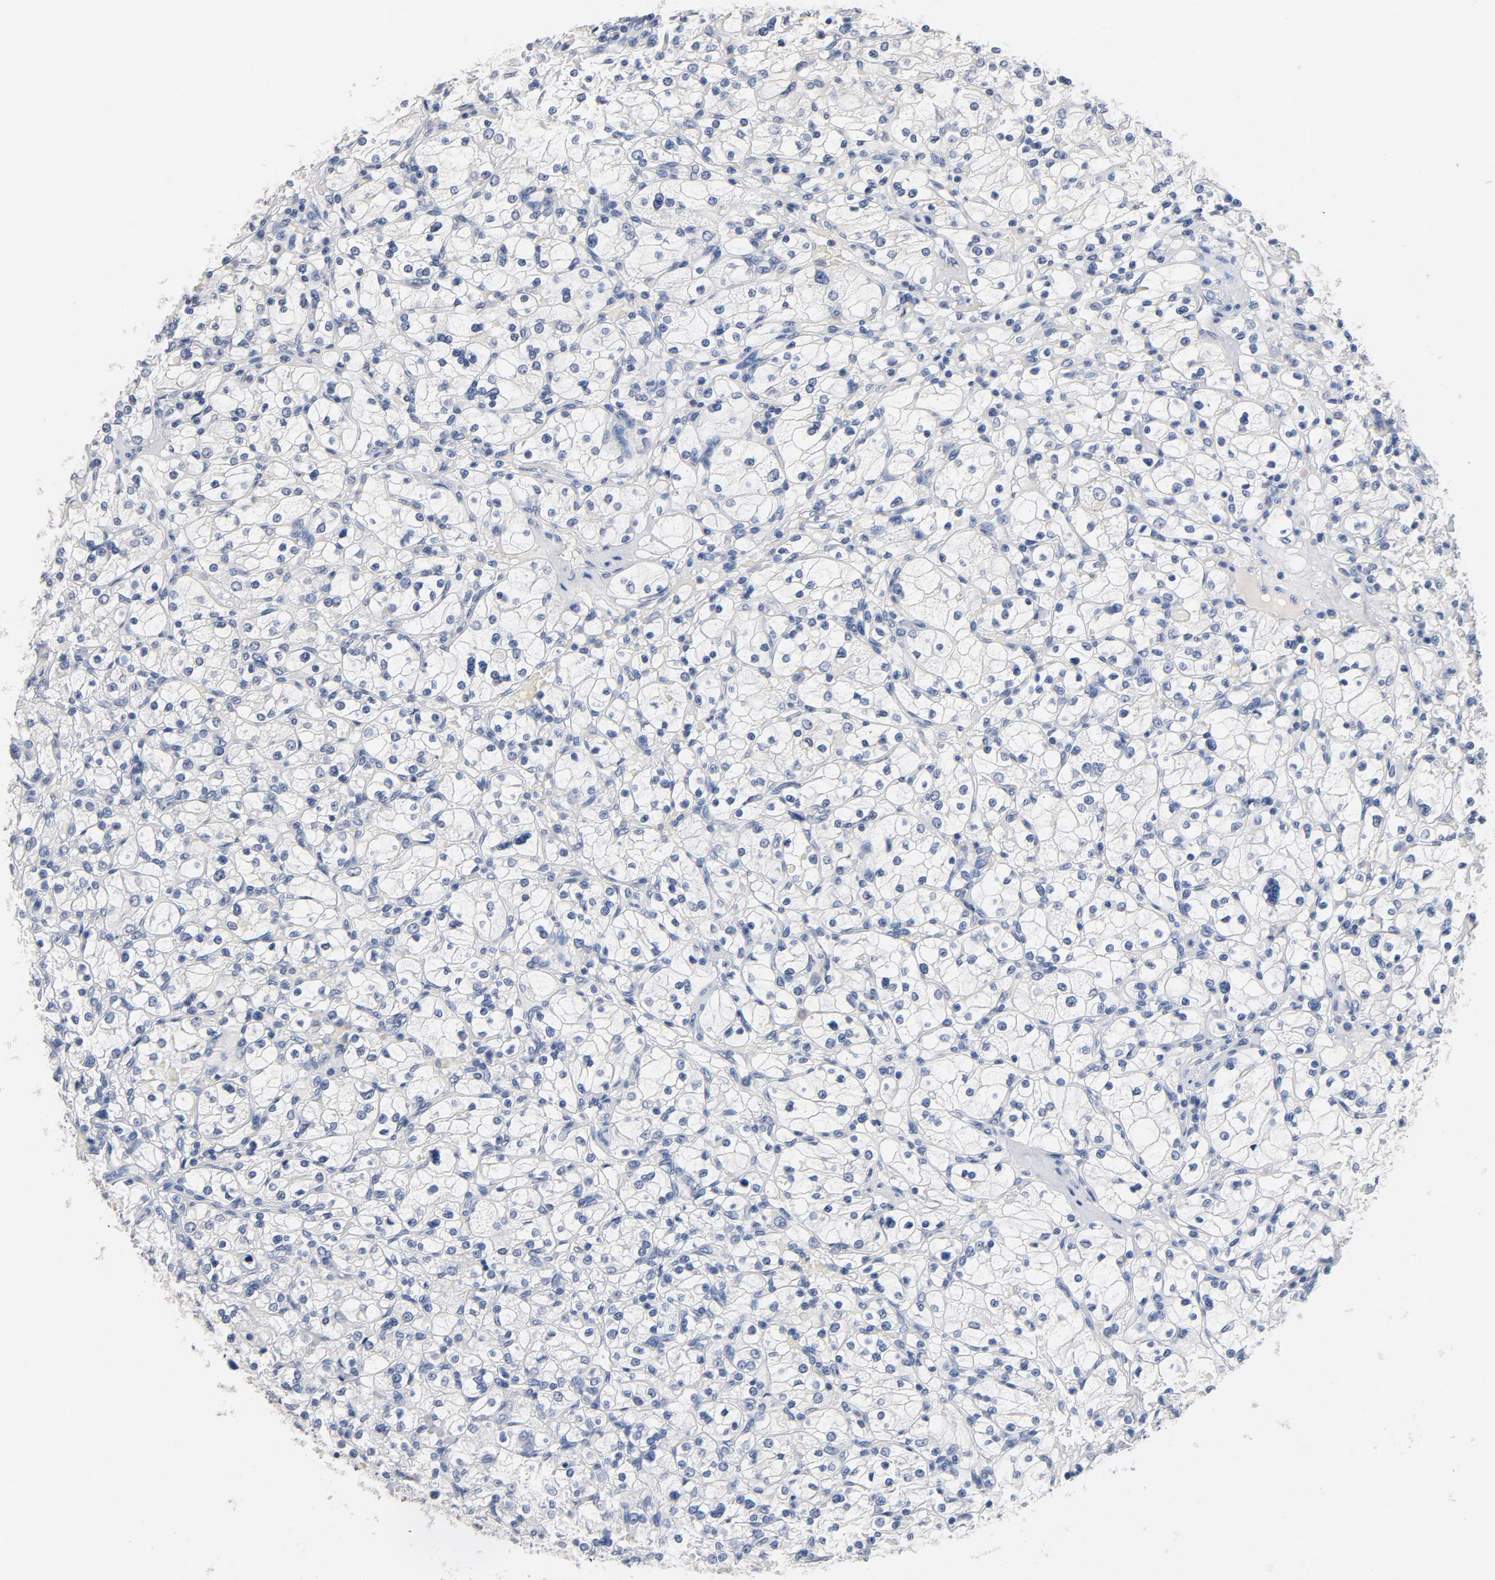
{"staining": {"intensity": "negative", "quantity": "none", "location": "none"}, "tissue": "renal cancer", "cell_type": "Tumor cells", "image_type": "cancer", "snomed": [{"axis": "morphology", "description": "Adenocarcinoma, NOS"}, {"axis": "topography", "description": "Kidney"}], "caption": "A micrograph of adenocarcinoma (renal) stained for a protein demonstrates no brown staining in tumor cells.", "gene": "ZCCHC13", "patient": {"sex": "female", "age": 83}}